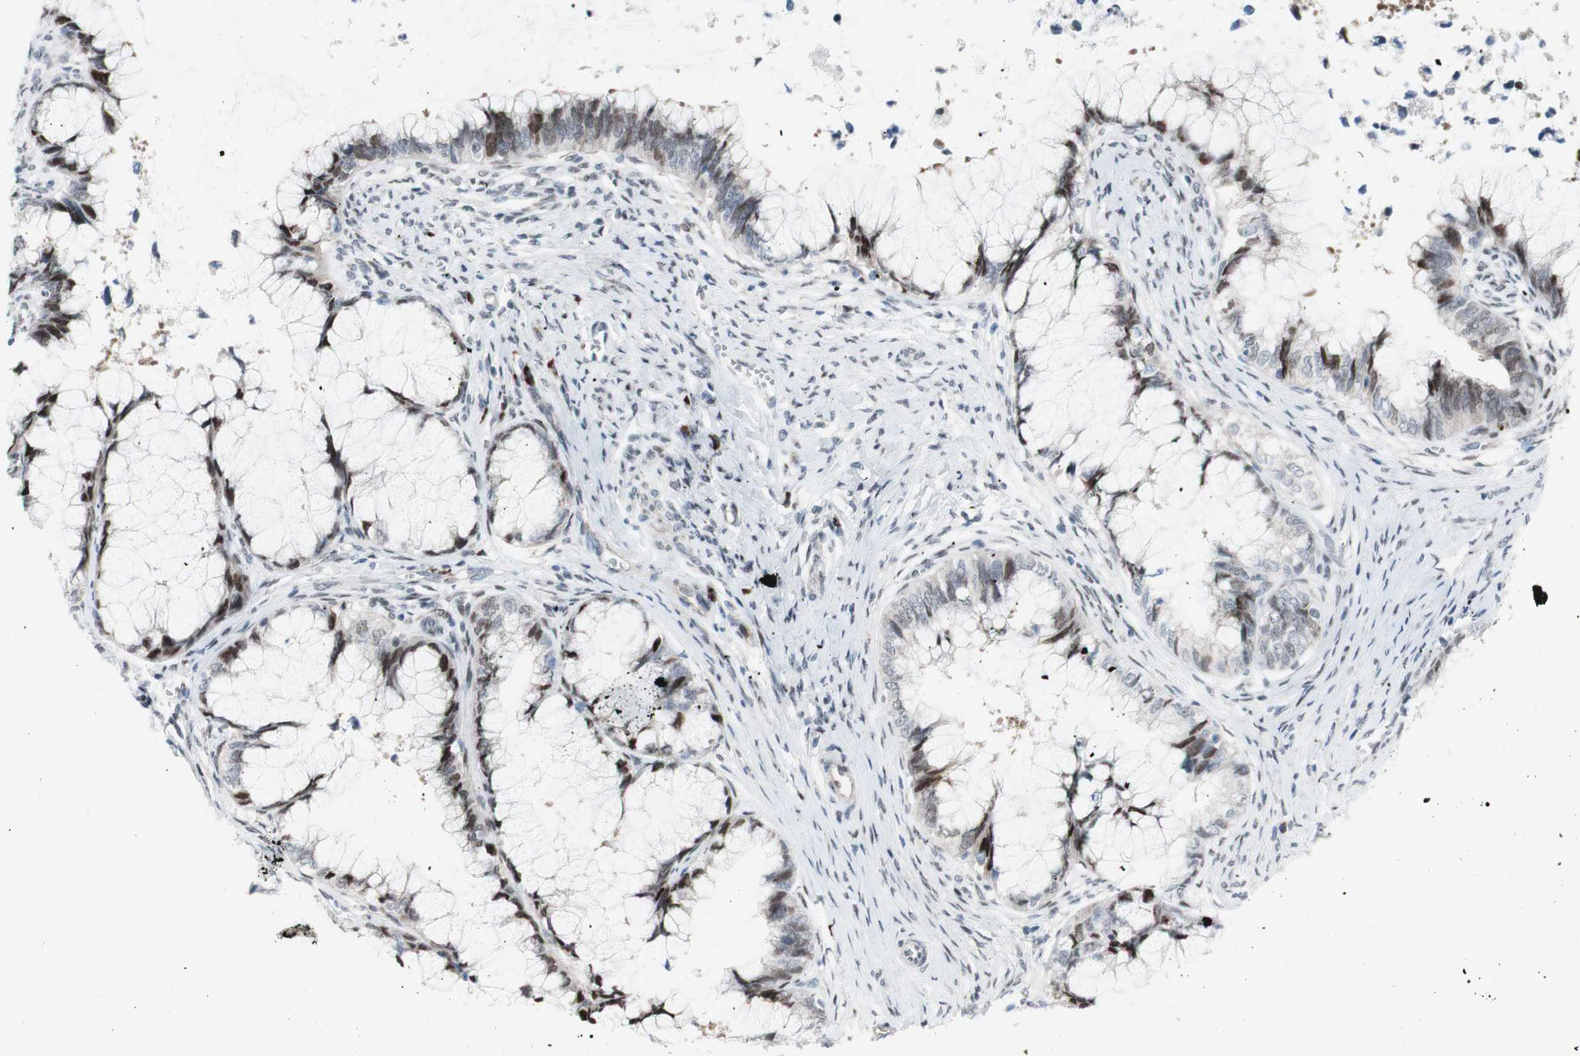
{"staining": {"intensity": "moderate", "quantity": "<25%", "location": "nuclear"}, "tissue": "cervical cancer", "cell_type": "Tumor cells", "image_type": "cancer", "snomed": [{"axis": "morphology", "description": "Adenocarcinoma, NOS"}, {"axis": "topography", "description": "Cervix"}], "caption": "Immunohistochemistry (IHC) (DAB) staining of adenocarcinoma (cervical) exhibits moderate nuclear protein positivity in about <25% of tumor cells.", "gene": "PHTF2", "patient": {"sex": "female", "age": 44}}